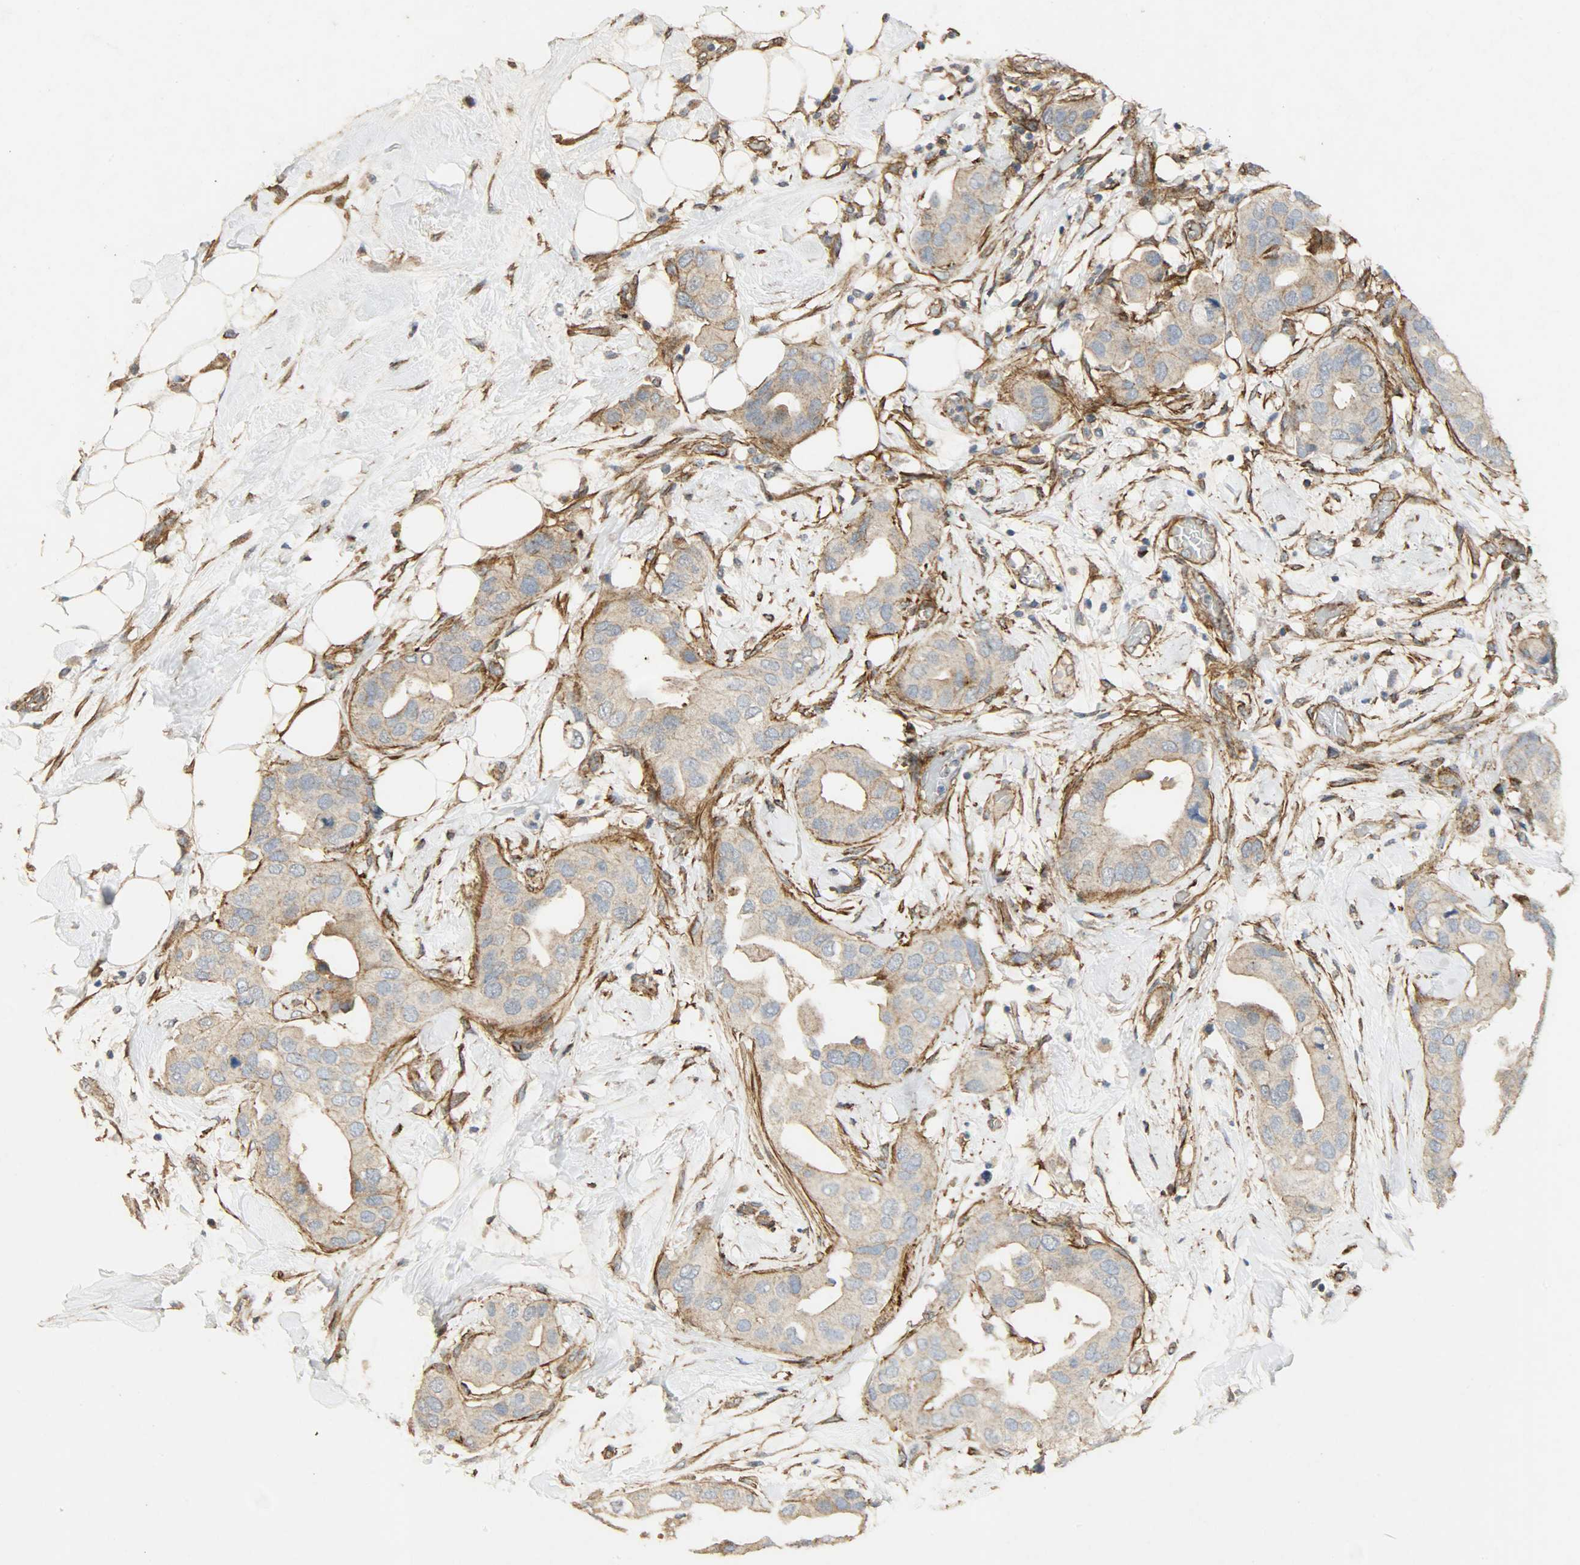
{"staining": {"intensity": "weak", "quantity": ">75%", "location": "cytoplasmic/membranous"}, "tissue": "breast cancer", "cell_type": "Tumor cells", "image_type": "cancer", "snomed": [{"axis": "morphology", "description": "Duct carcinoma"}, {"axis": "topography", "description": "Breast"}], "caption": "Immunohistochemical staining of human invasive ductal carcinoma (breast) shows low levels of weak cytoplasmic/membranous positivity in approximately >75% of tumor cells. The protein of interest is shown in brown color, while the nuclei are stained blue.", "gene": "TPM4", "patient": {"sex": "female", "age": 40}}